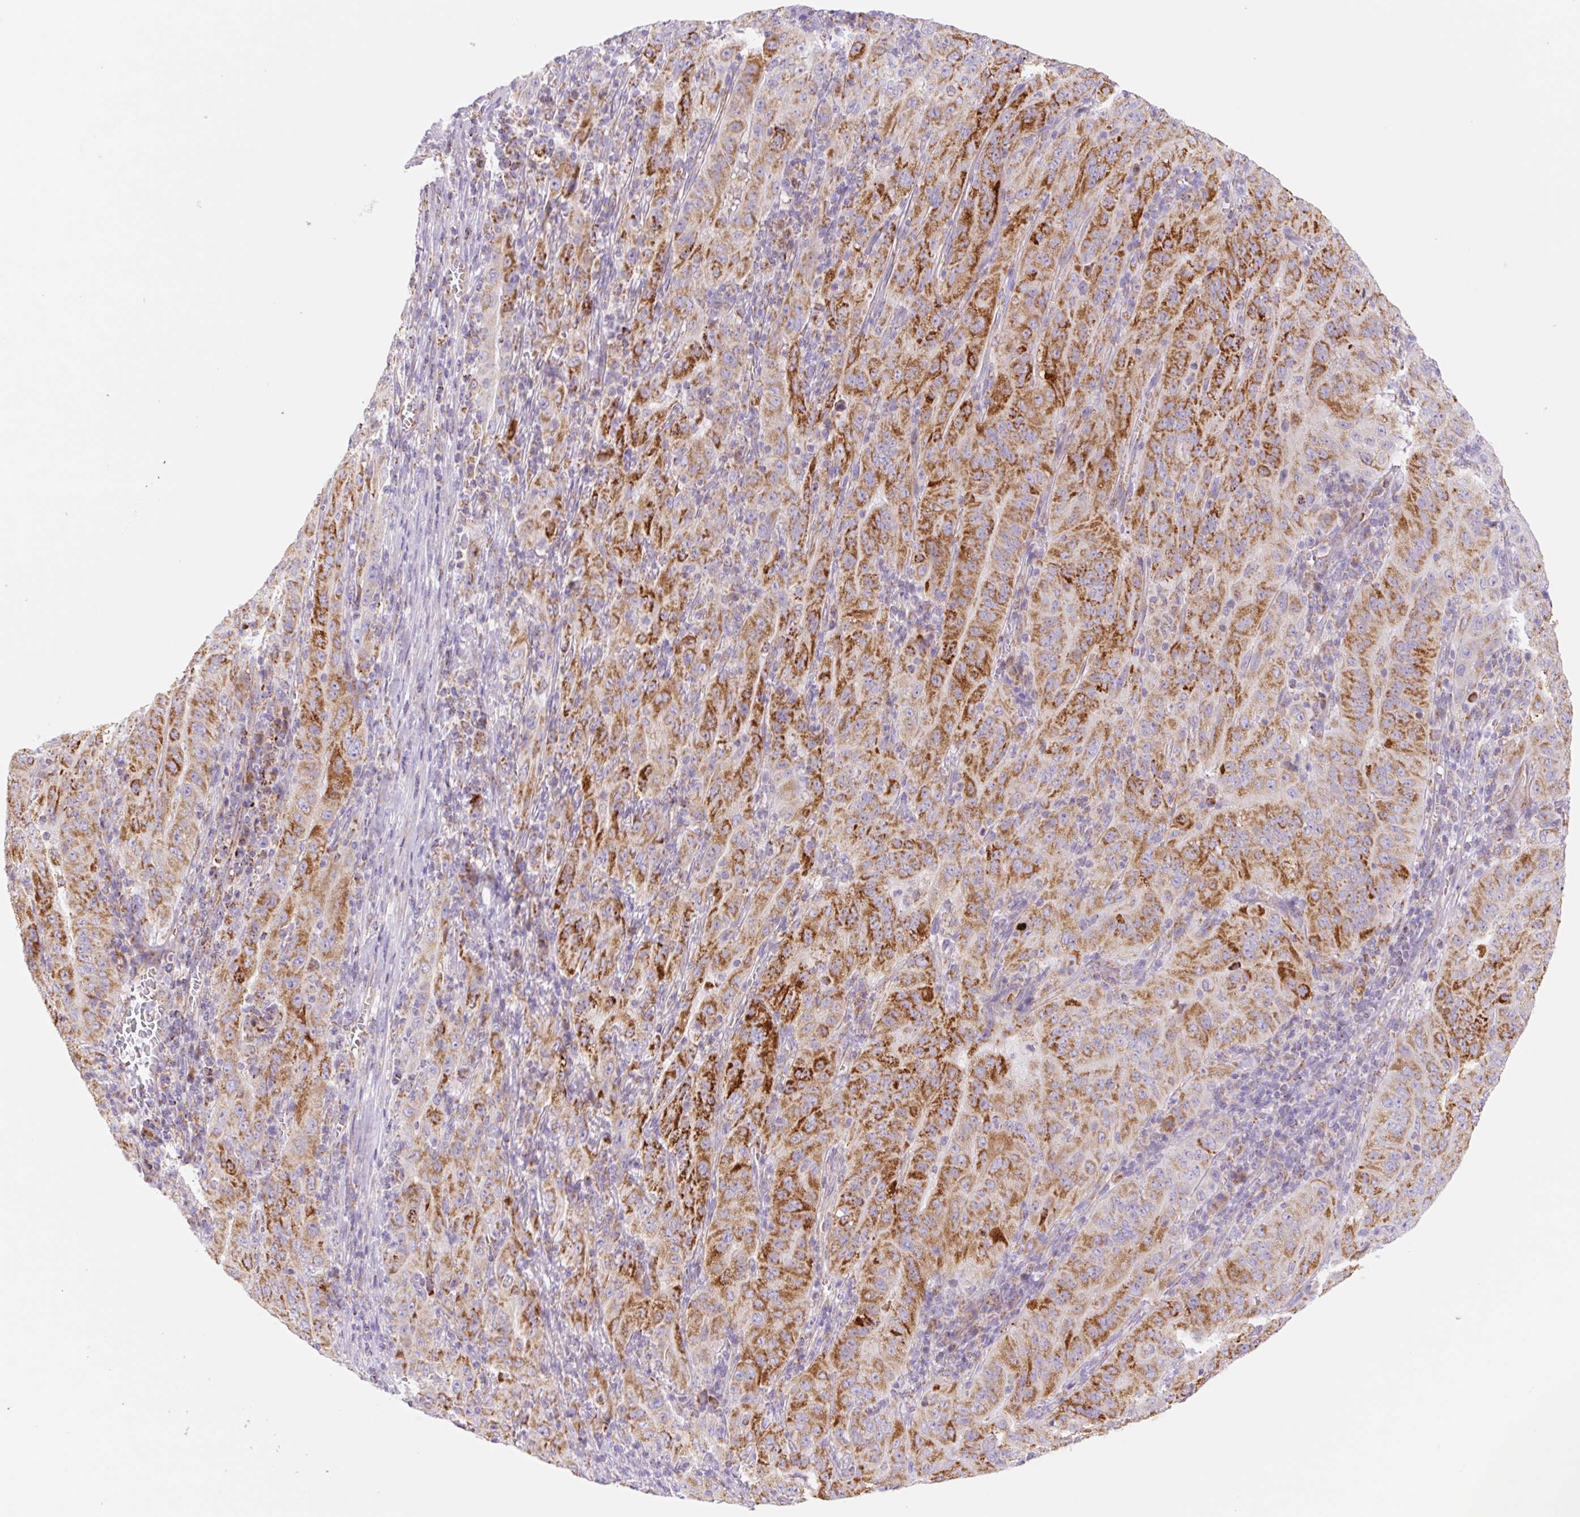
{"staining": {"intensity": "strong", "quantity": "25%-75%", "location": "cytoplasmic/membranous"}, "tissue": "pancreatic cancer", "cell_type": "Tumor cells", "image_type": "cancer", "snomed": [{"axis": "morphology", "description": "Adenocarcinoma, NOS"}, {"axis": "topography", "description": "Pancreas"}], "caption": "Brown immunohistochemical staining in human pancreatic adenocarcinoma shows strong cytoplasmic/membranous expression in approximately 25%-75% of tumor cells. The protein is stained brown, and the nuclei are stained in blue (DAB (3,3'-diaminobenzidine) IHC with brightfield microscopy, high magnification).", "gene": "ETNK2", "patient": {"sex": "male", "age": 63}}